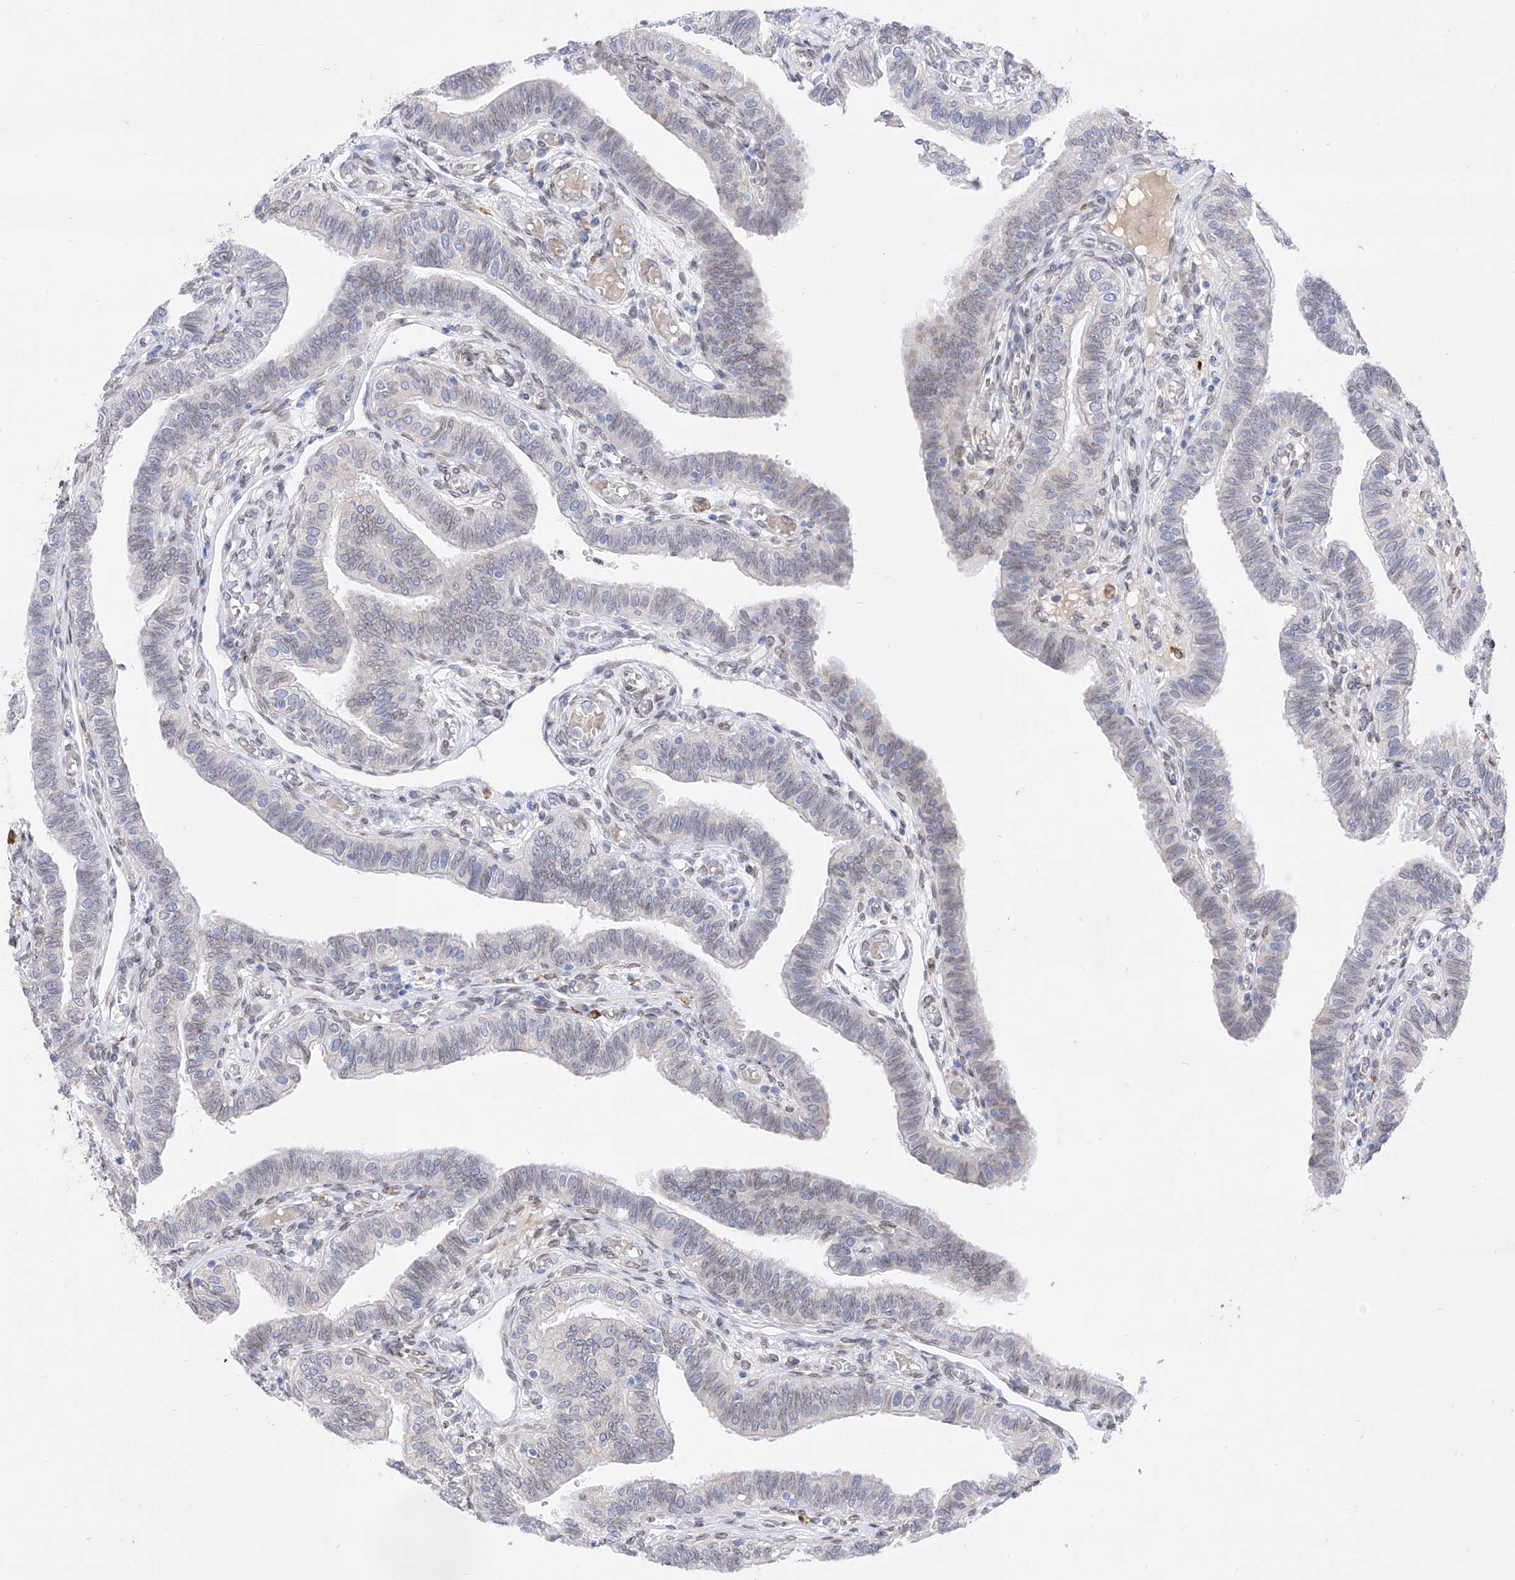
{"staining": {"intensity": "weak", "quantity": "25%-75%", "location": "cytoplasmic/membranous,nuclear"}, "tissue": "fallopian tube", "cell_type": "Glandular cells", "image_type": "normal", "snomed": [{"axis": "morphology", "description": "Normal tissue, NOS"}, {"axis": "topography", "description": "Fallopian tube"}], "caption": "Immunohistochemical staining of benign human fallopian tube shows 25%-75% levels of weak cytoplasmic/membranous,nuclear protein positivity in about 25%-75% of glandular cells. The protein of interest is shown in brown color, while the nuclei are stained blue.", "gene": "LCLAT1", "patient": {"sex": "female", "age": 39}}